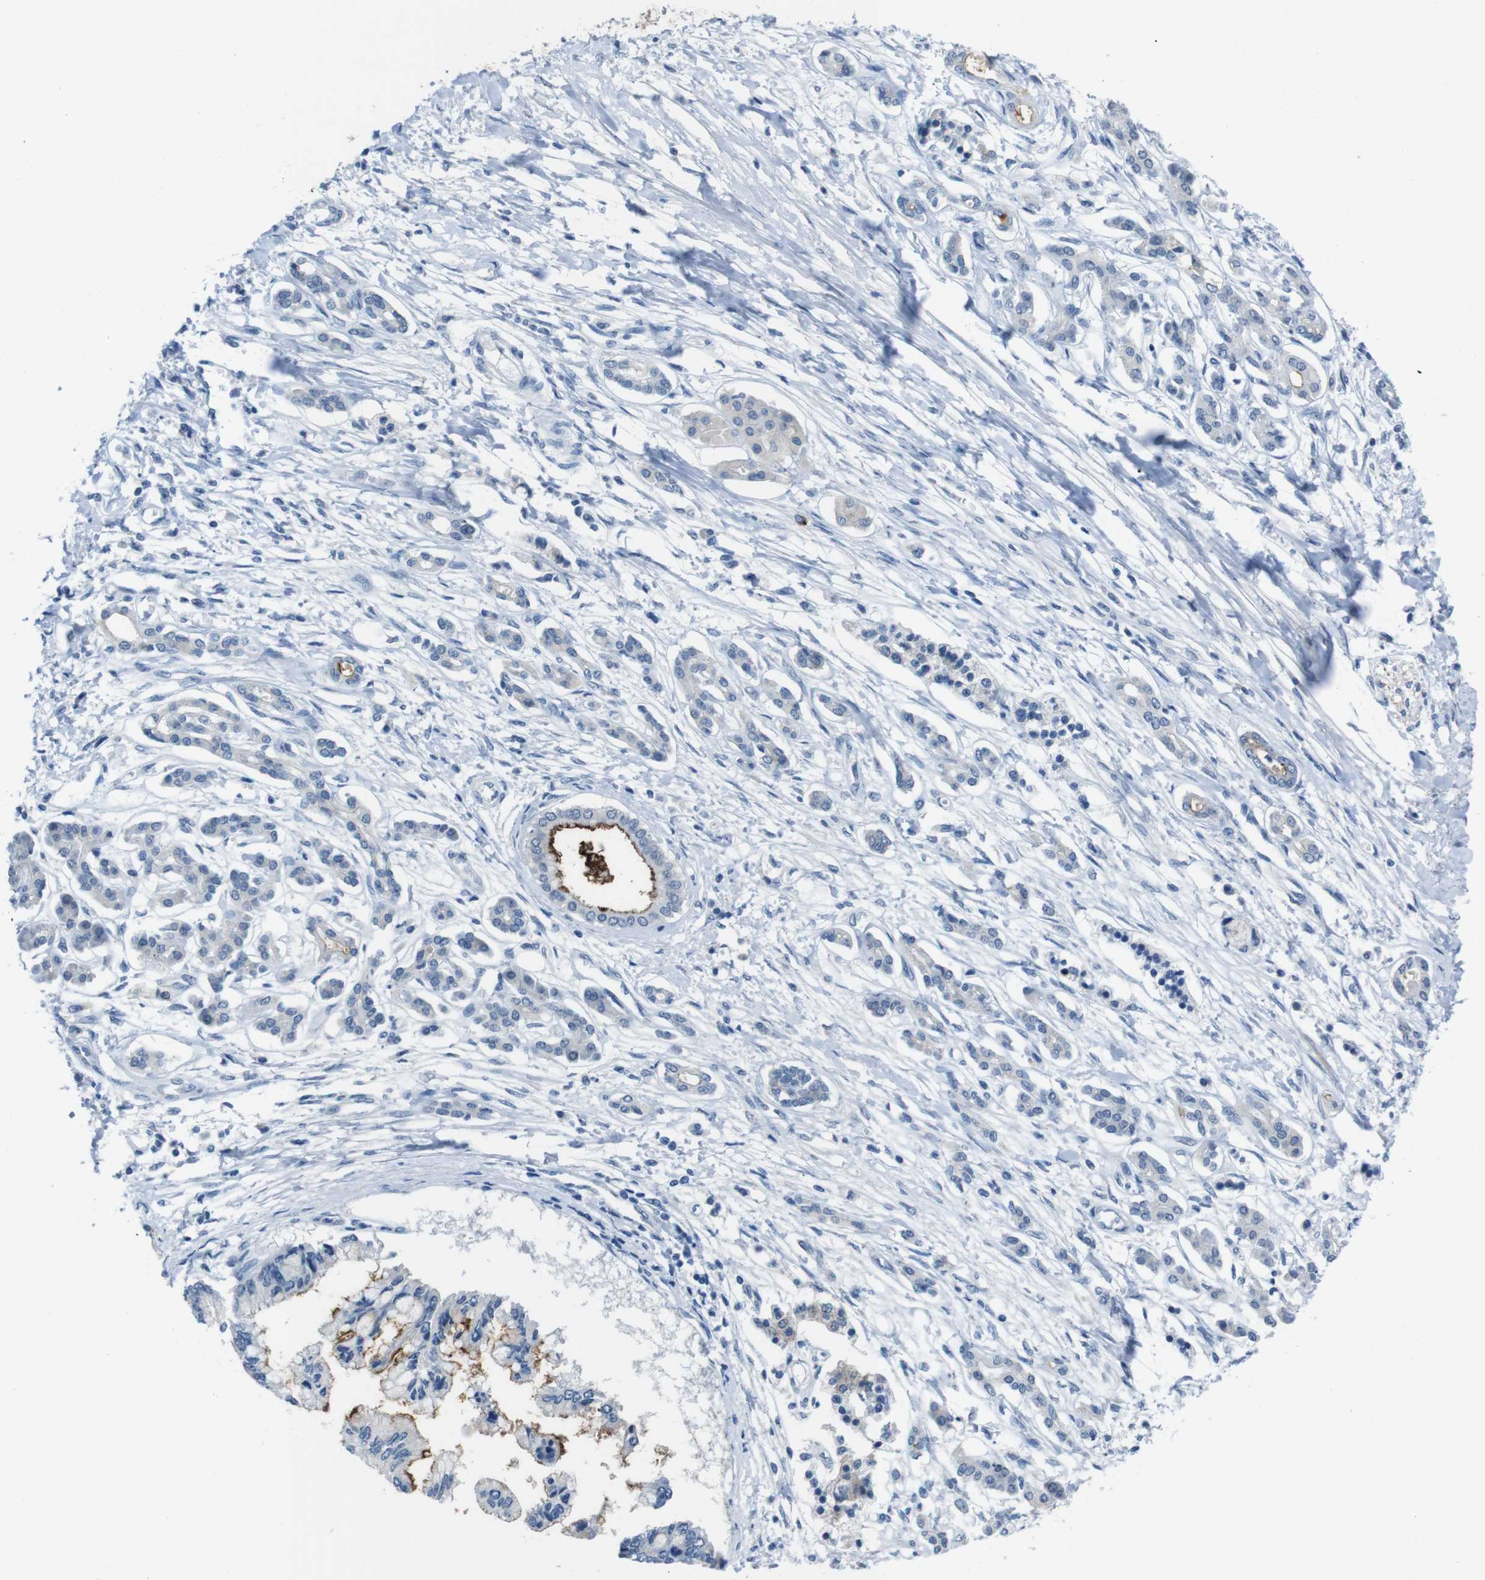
{"staining": {"intensity": "moderate", "quantity": "<25%", "location": "cytoplasmic/membranous"}, "tissue": "pancreatic cancer", "cell_type": "Tumor cells", "image_type": "cancer", "snomed": [{"axis": "morphology", "description": "Adenocarcinoma, NOS"}, {"axis": "topography", "description": "Pancreas"}], "caption": "Protein expression analysis of human pancreatic cancer reveals moderate cytoplasmic/membranous positivity in approximately <25% of tumor cells.", "gene": "CDHR2", "patient": {"sex": "male", "age": 56}}